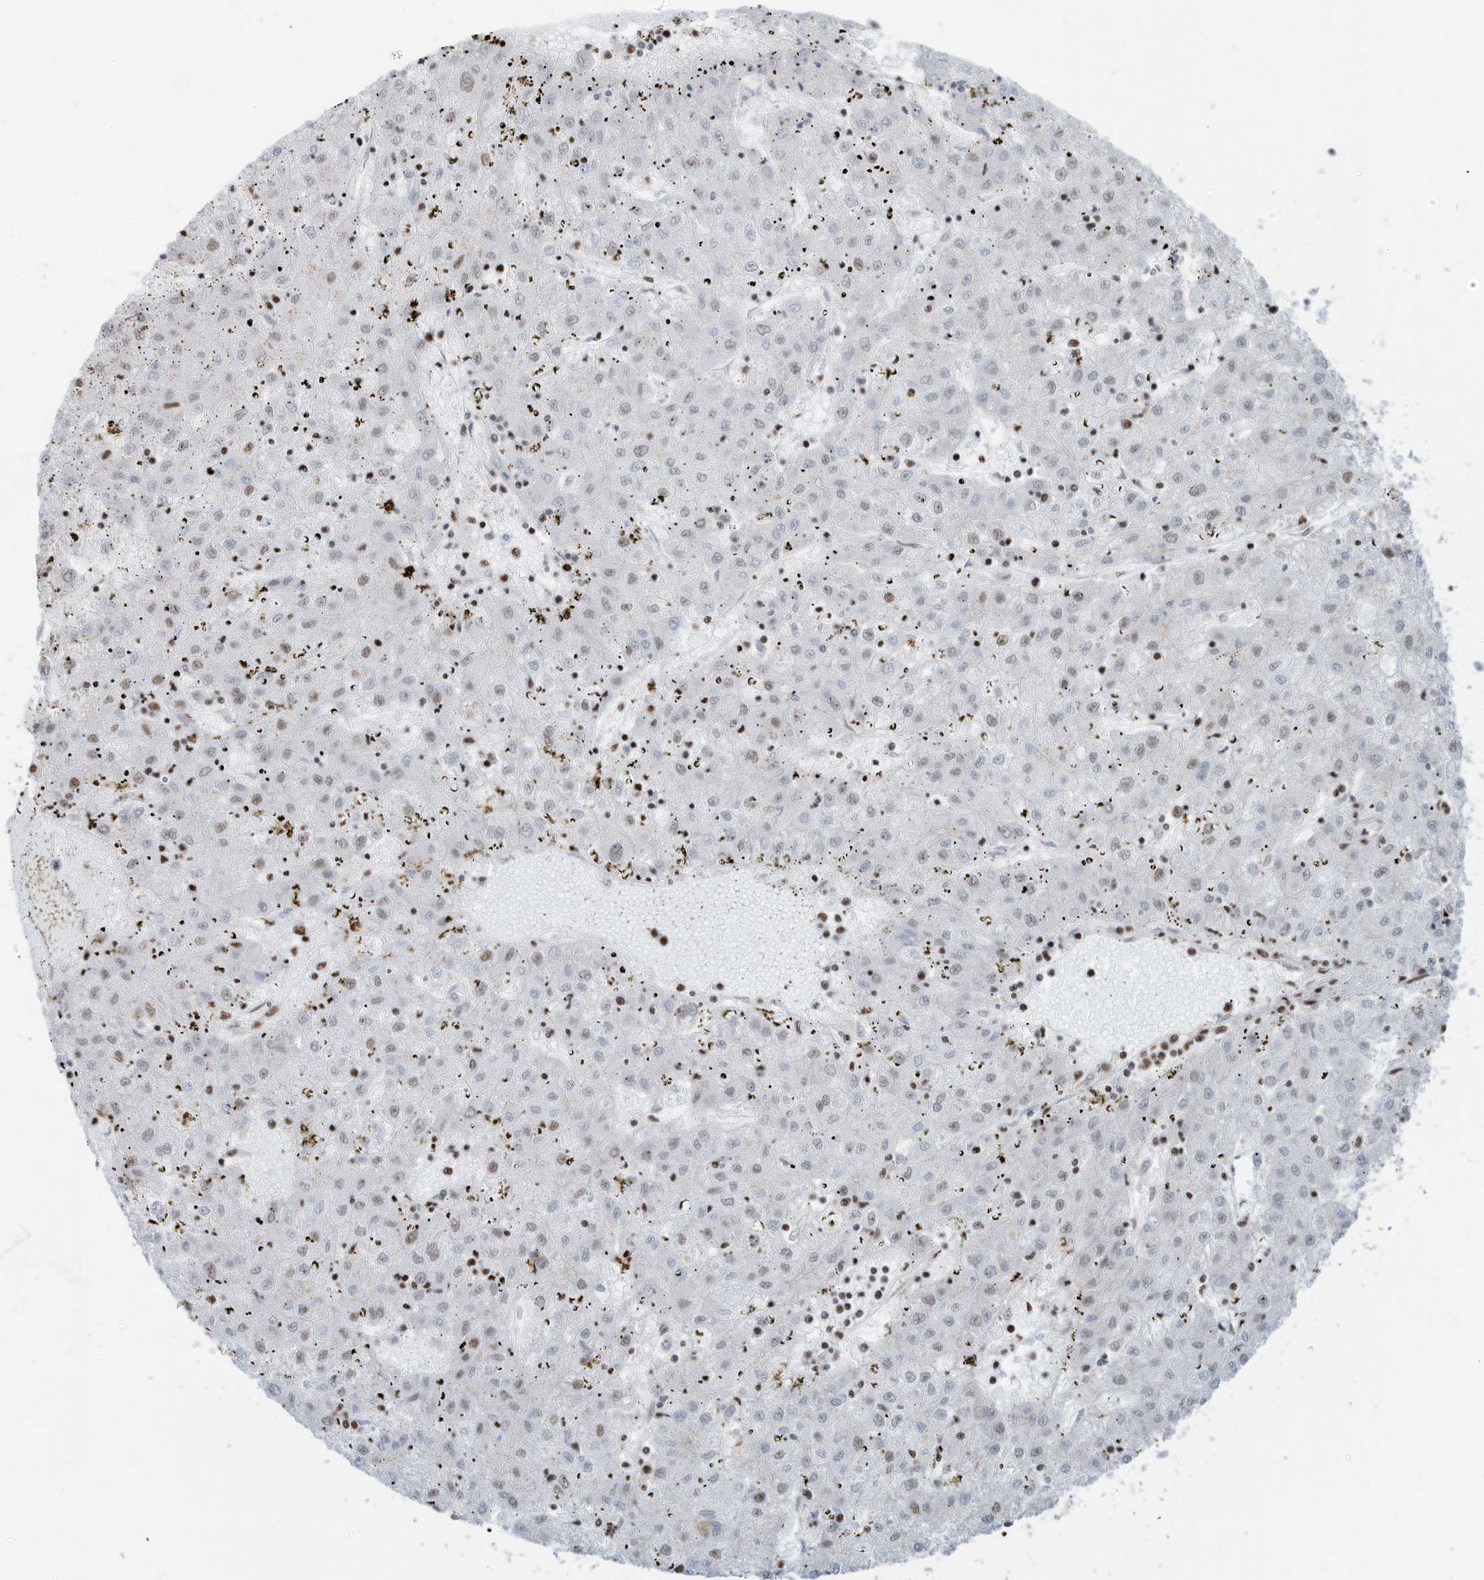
{"staining": {"intensity": "weak", "quantity": "<25%", "location": "nuclear"}, "tissue": "liver cancer", "cell_type": "Tumor cells", "image_type": "cancer", "snomed": [{"axis": "morphology", "description": "Carcinoma, Hepatocellular, NOS"}, {"axis": "topography", "description": "Liver"}], "caption": "Image shows no protein positivity in tumor cells of hepatocellular carcinoma (liver) tissue.", "gene": "SAMD15", "patient": {"sex": "male", "age": 72}}